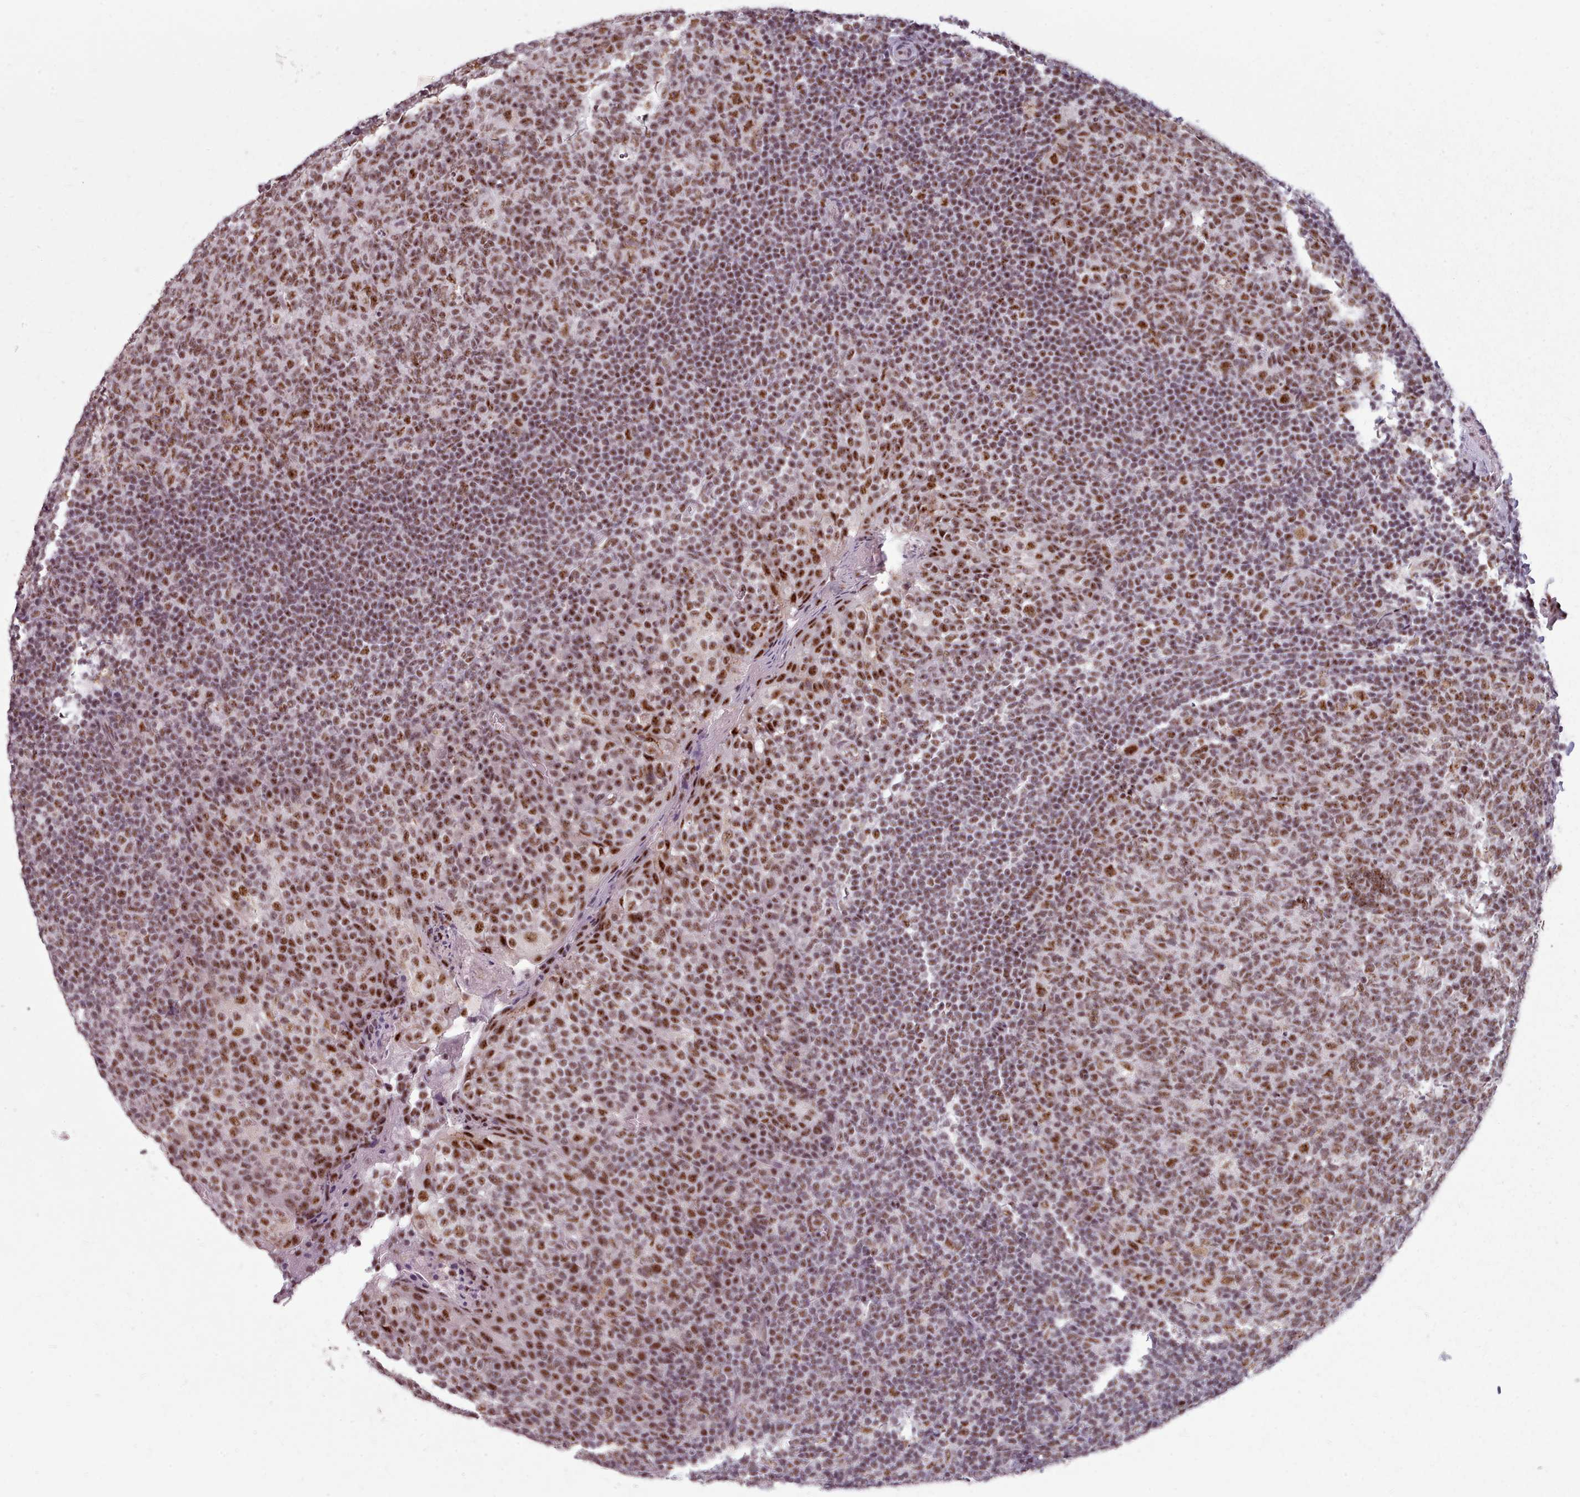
{"staining": {"intensity": "moderate", "quantity": ">75%", "location": "nuclear"}, "tissue": "tonsil", "cell_type": "Germinal center cells", "image_type": "normal", "snomed": [{"axis": "morphology", "description": "Normal tissue, NOS"}, {"axis": "topography", "description": "Tonsil"}], "caption": "Immunohistochemical staining of unremarkable tonsil displays medium levels of moderate nuclear expression in approximately >75% of germinal center cells.", "gene": "SRRM1", "patient": {"sex": "female", "age": 19}}